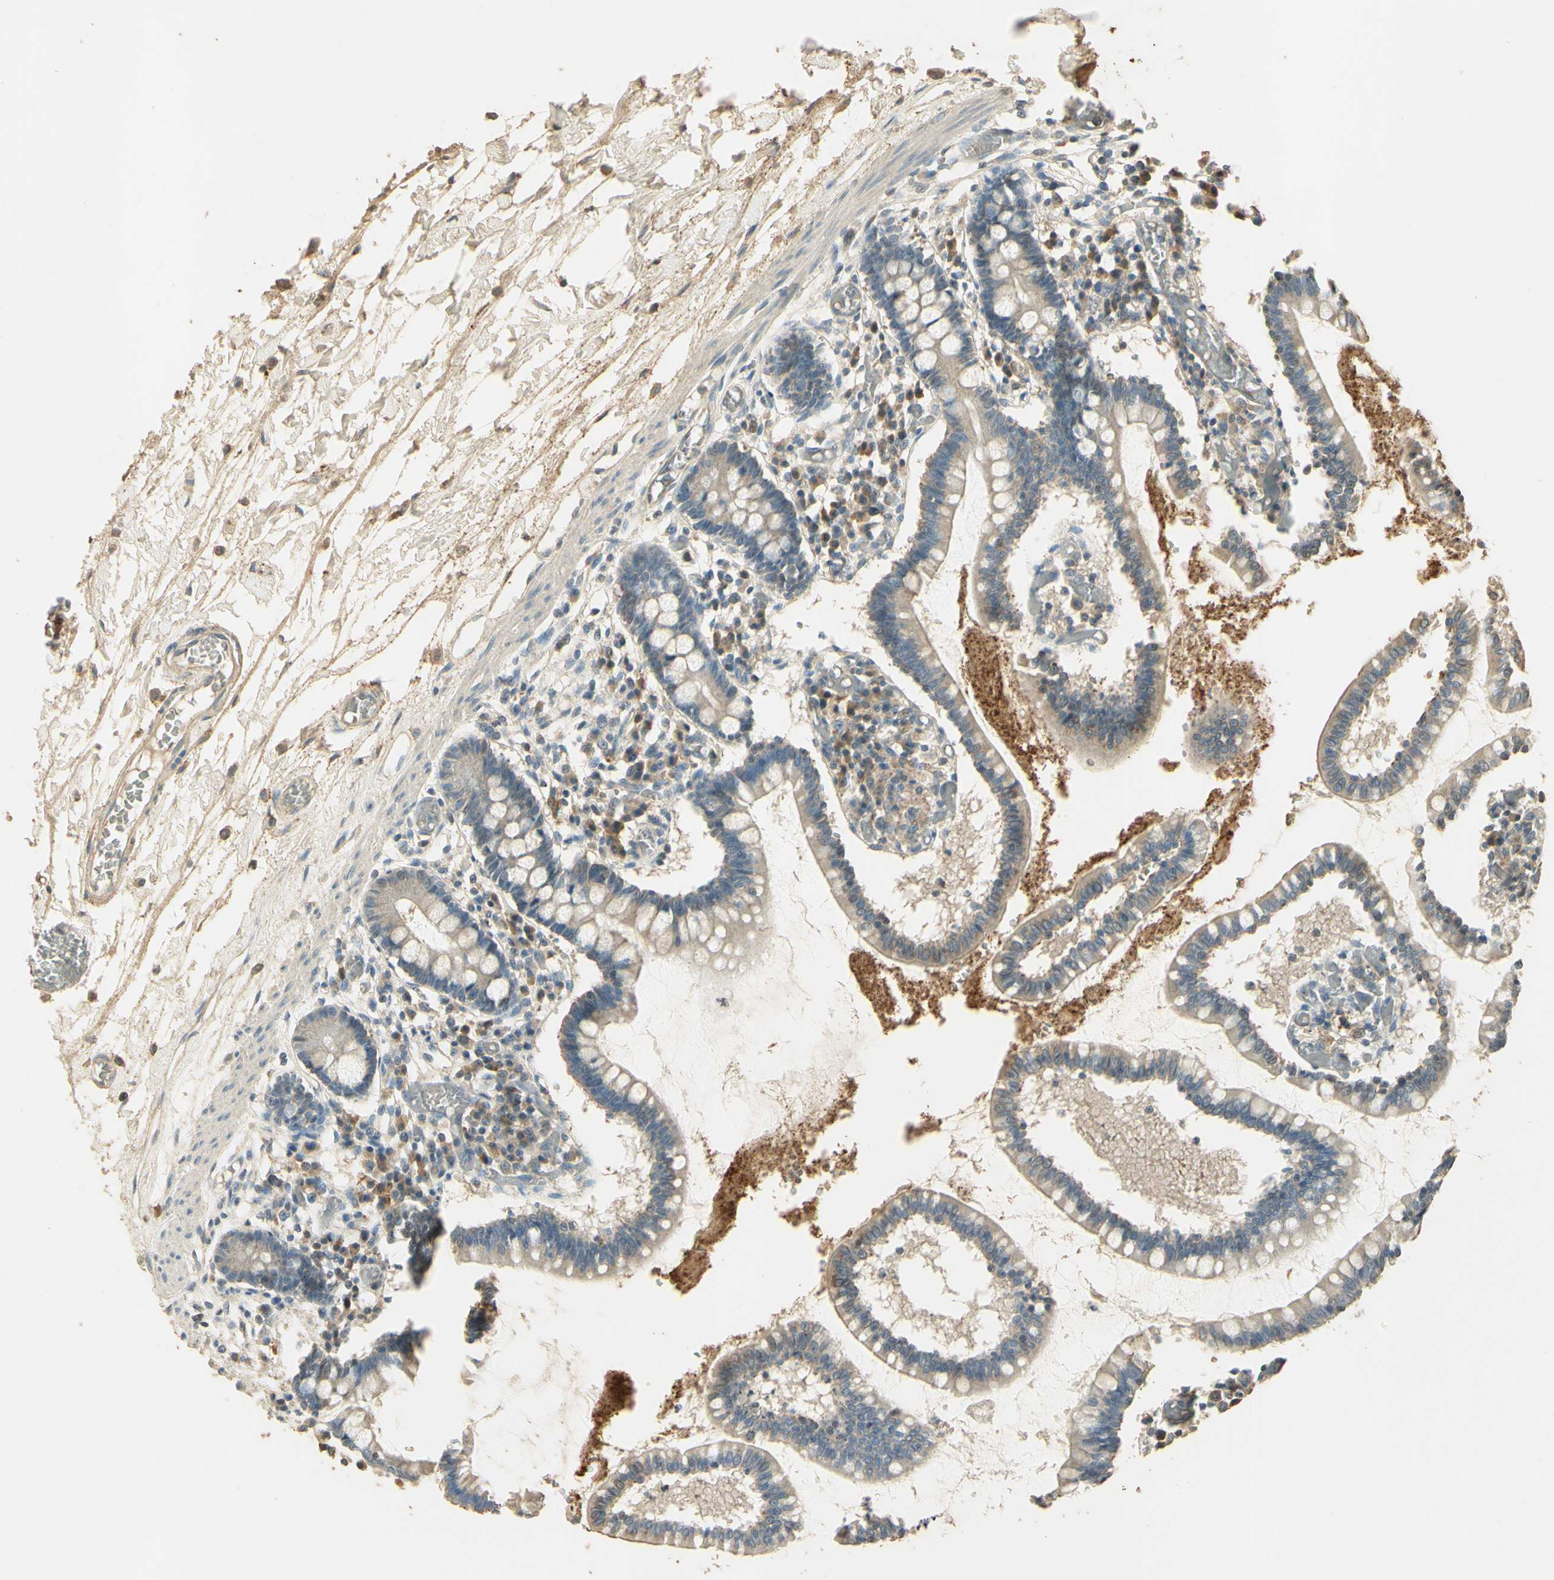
{"staining": {"intensity": "weak", "quantity": ">75%", "location": "cytoplasmic/membranous"}, "tissue": "small intestine", "cell_type": "Glandular cells", "image_type": "normal", "snomed": [{"axis": "morphology", "description": "Normal tissue, NOS"}, {"axis": "topography", "description": "Small intestine"}], "caption": "Glandular cells exhibit low levels of weak cytoplasmic/membranous expression in about >75% of cells in unremarkable human small intestine.", "gene": "ARHGEF17", "patient": {"sex": "female", "age": 61}}